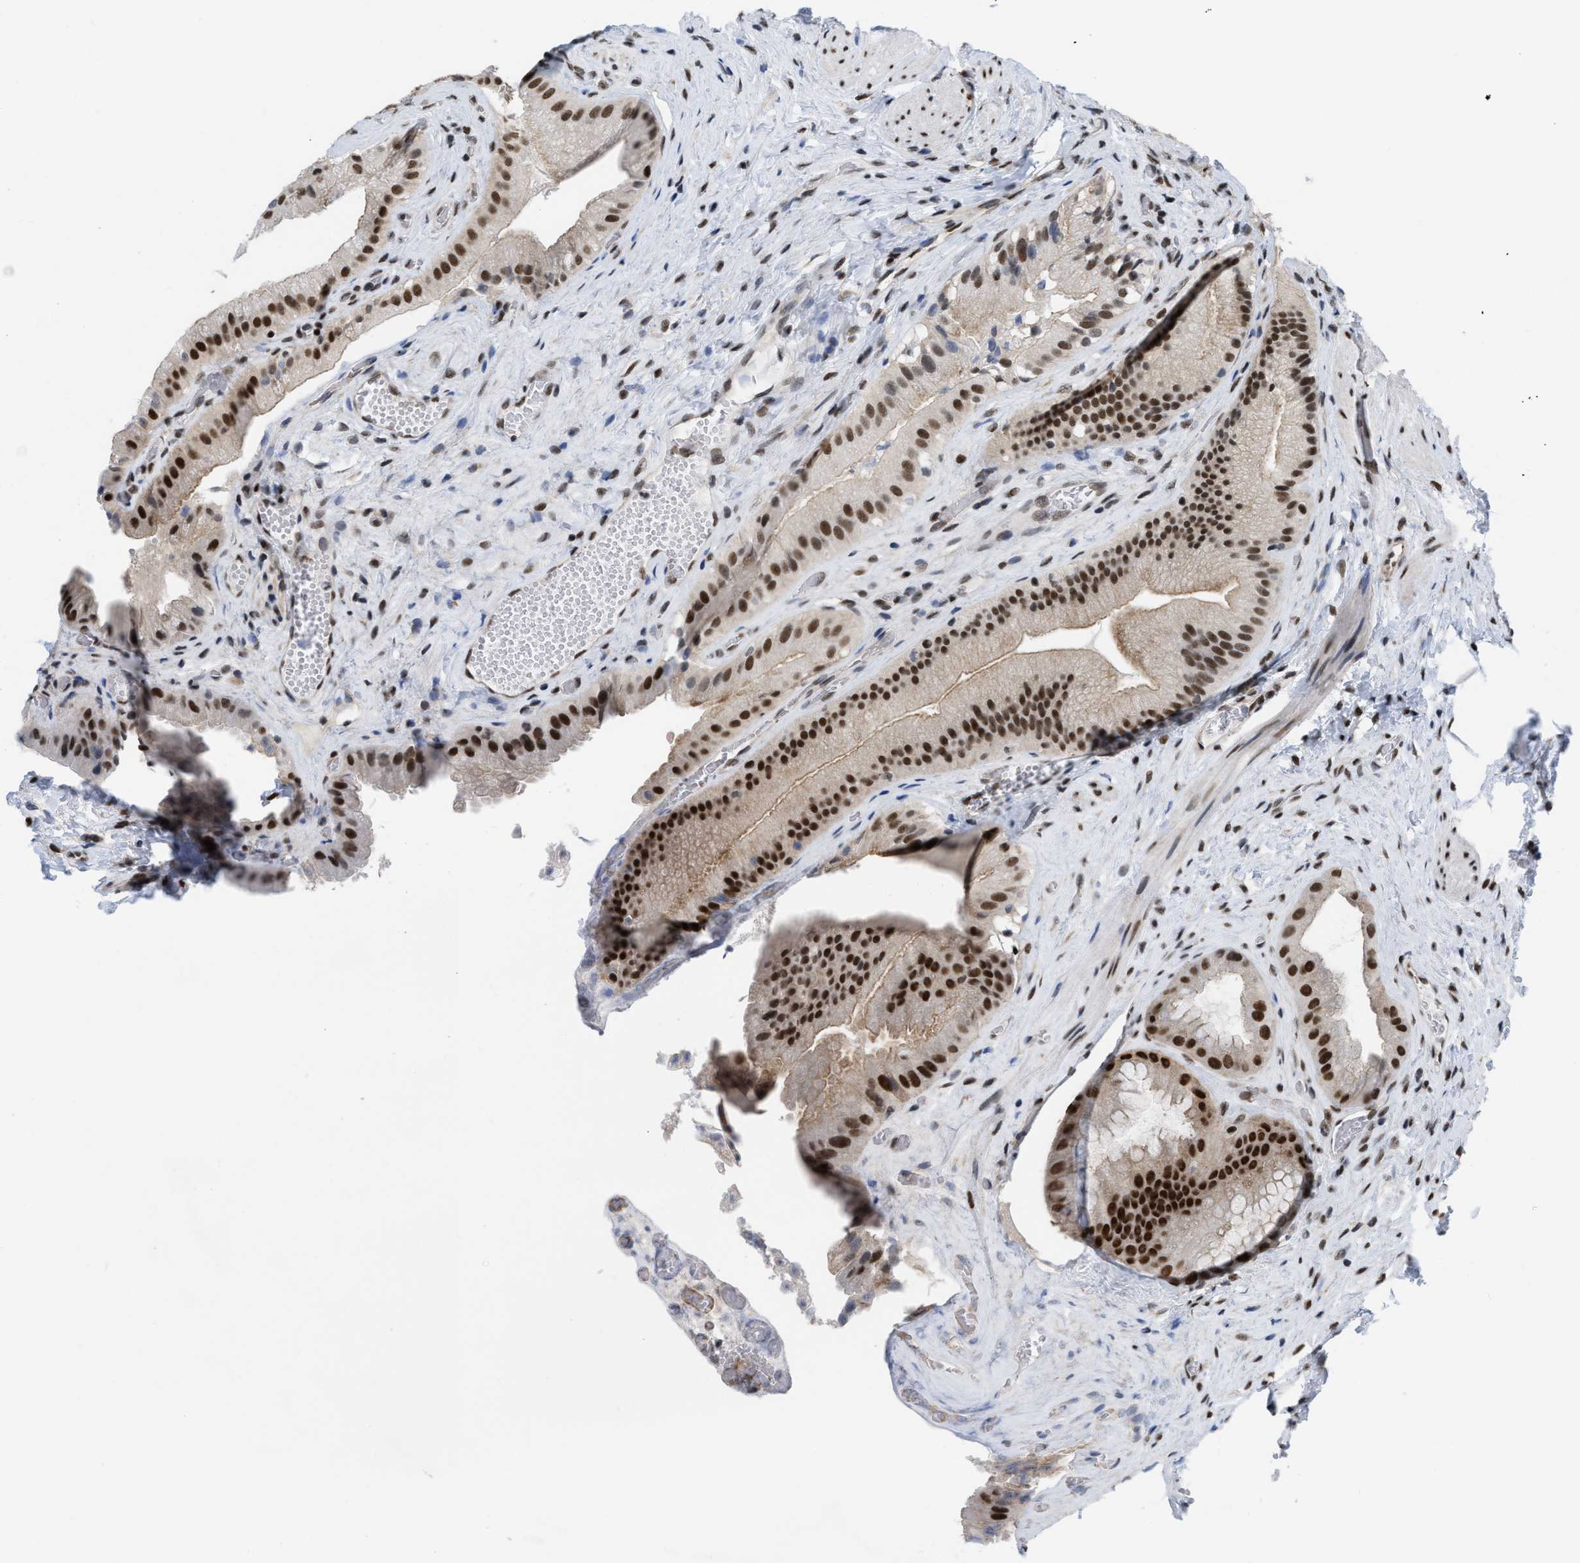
{"staining": {"intensity": "strong", "quantity": ">75%", "location": "nuclear"}, "tissue": "gallbladder", "cell_type": "Glandular cells", "image_type": "normal", "snomed": [{"axis": "morphology", "description": "Normal tissue, NOS"}, {"axis": "topography", "description": "Gallbladder"}], "caption": "Gallbladder stained with immunohistochemistry exhibits strong nuclear positivity in about >75% of glandular cells.", "gene": "MIER1", "patient": {"sex": "male", "age": 49}}